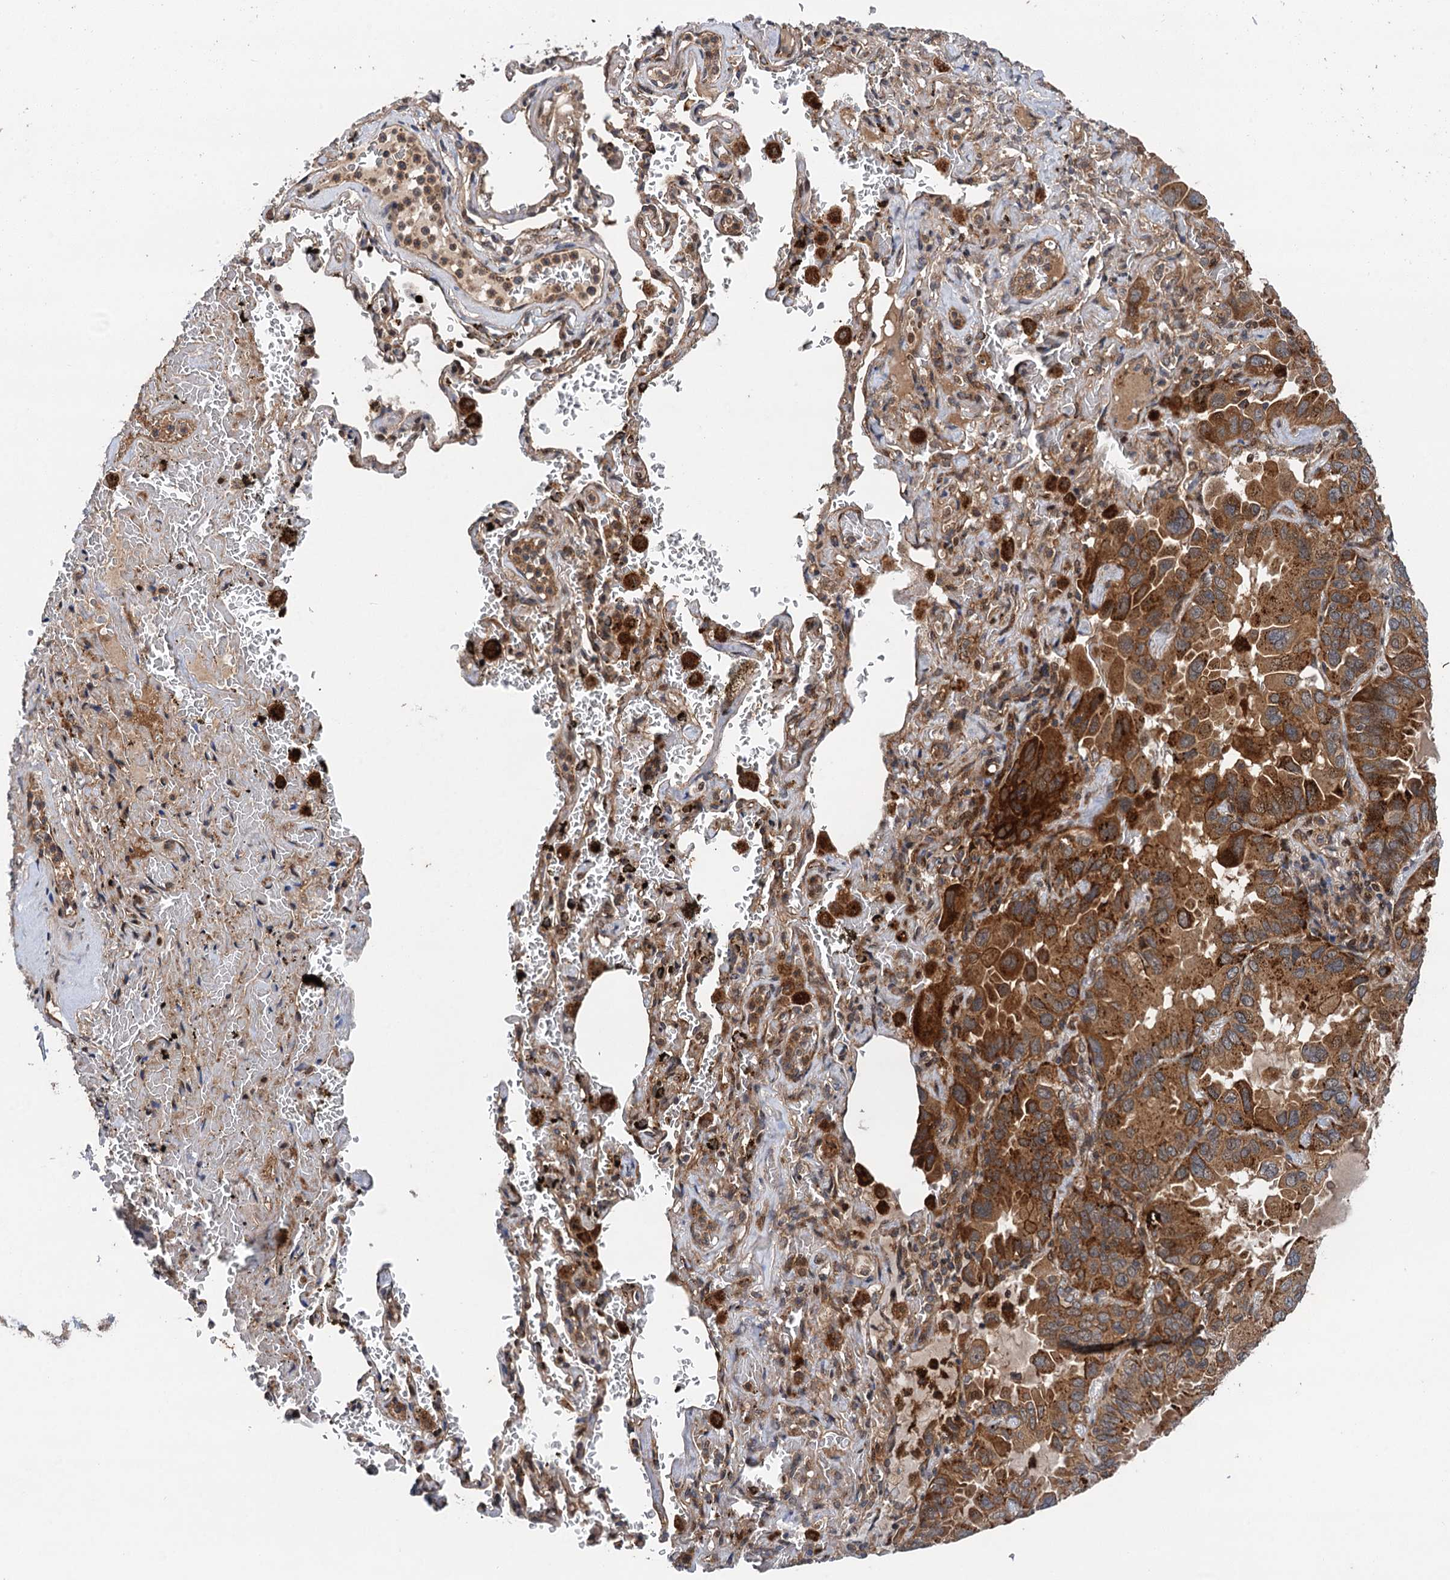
{"staining": {"intensity": "moderate", "quantity": ">75%", "location": "cytoplasmic/membranous"}, "tissue": "lung cancer", "cell_type": "Tumor cells", "image_type": "cancer", "snomed": [{"axis": "morphology", "description": "Adenocarcinoma, NOS"}, {"axis": "topography", "description": "Lung"}], "caption": "A histopathology image of lung adenocarcinoma stained for a protein reveals moderate cytoplasmic/membranous brown staining in tumor cells.", "gene": "NLRP10", "patient": {"sex": "male", "age": 64}}